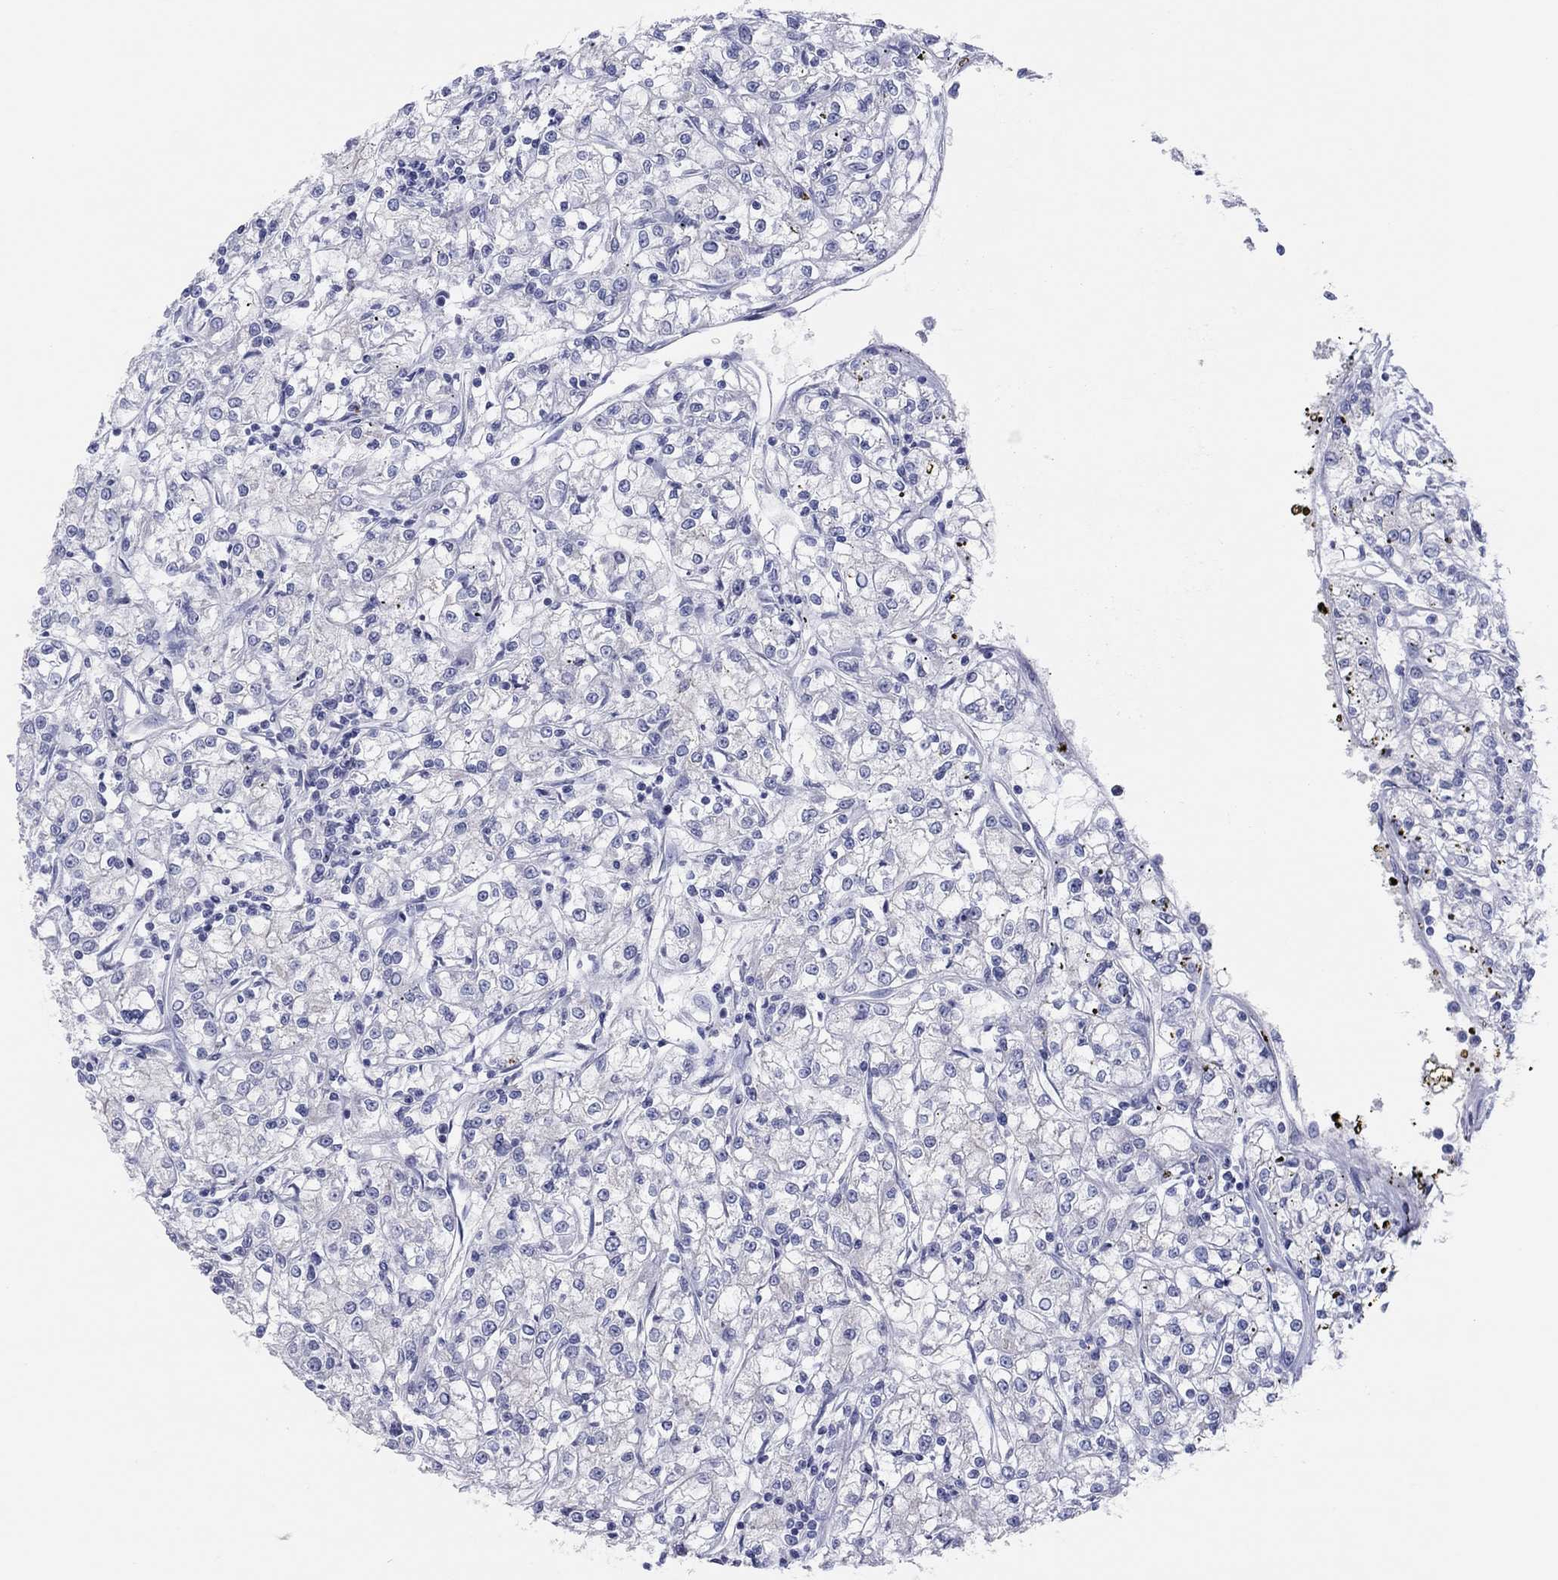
{"staining": {"intensity": "negative", "quantity": "none", "location": "none"}, "tissue": "renal cancer", "cell_type": "Tumor cells", "image_type": "cancer", "snomed": [{"axis": "morphology", "description": "Adenocarcinoma, NOS"}, {"axis": "topography", "description": "Kidney"}], "caption": "A histopathology image of renal cancer (adenocarcinoma) stained for a protein displays no brown staining in tumor cells.", "gene": "CPNE6", "patient": {"sex": "female", "age": 59}}